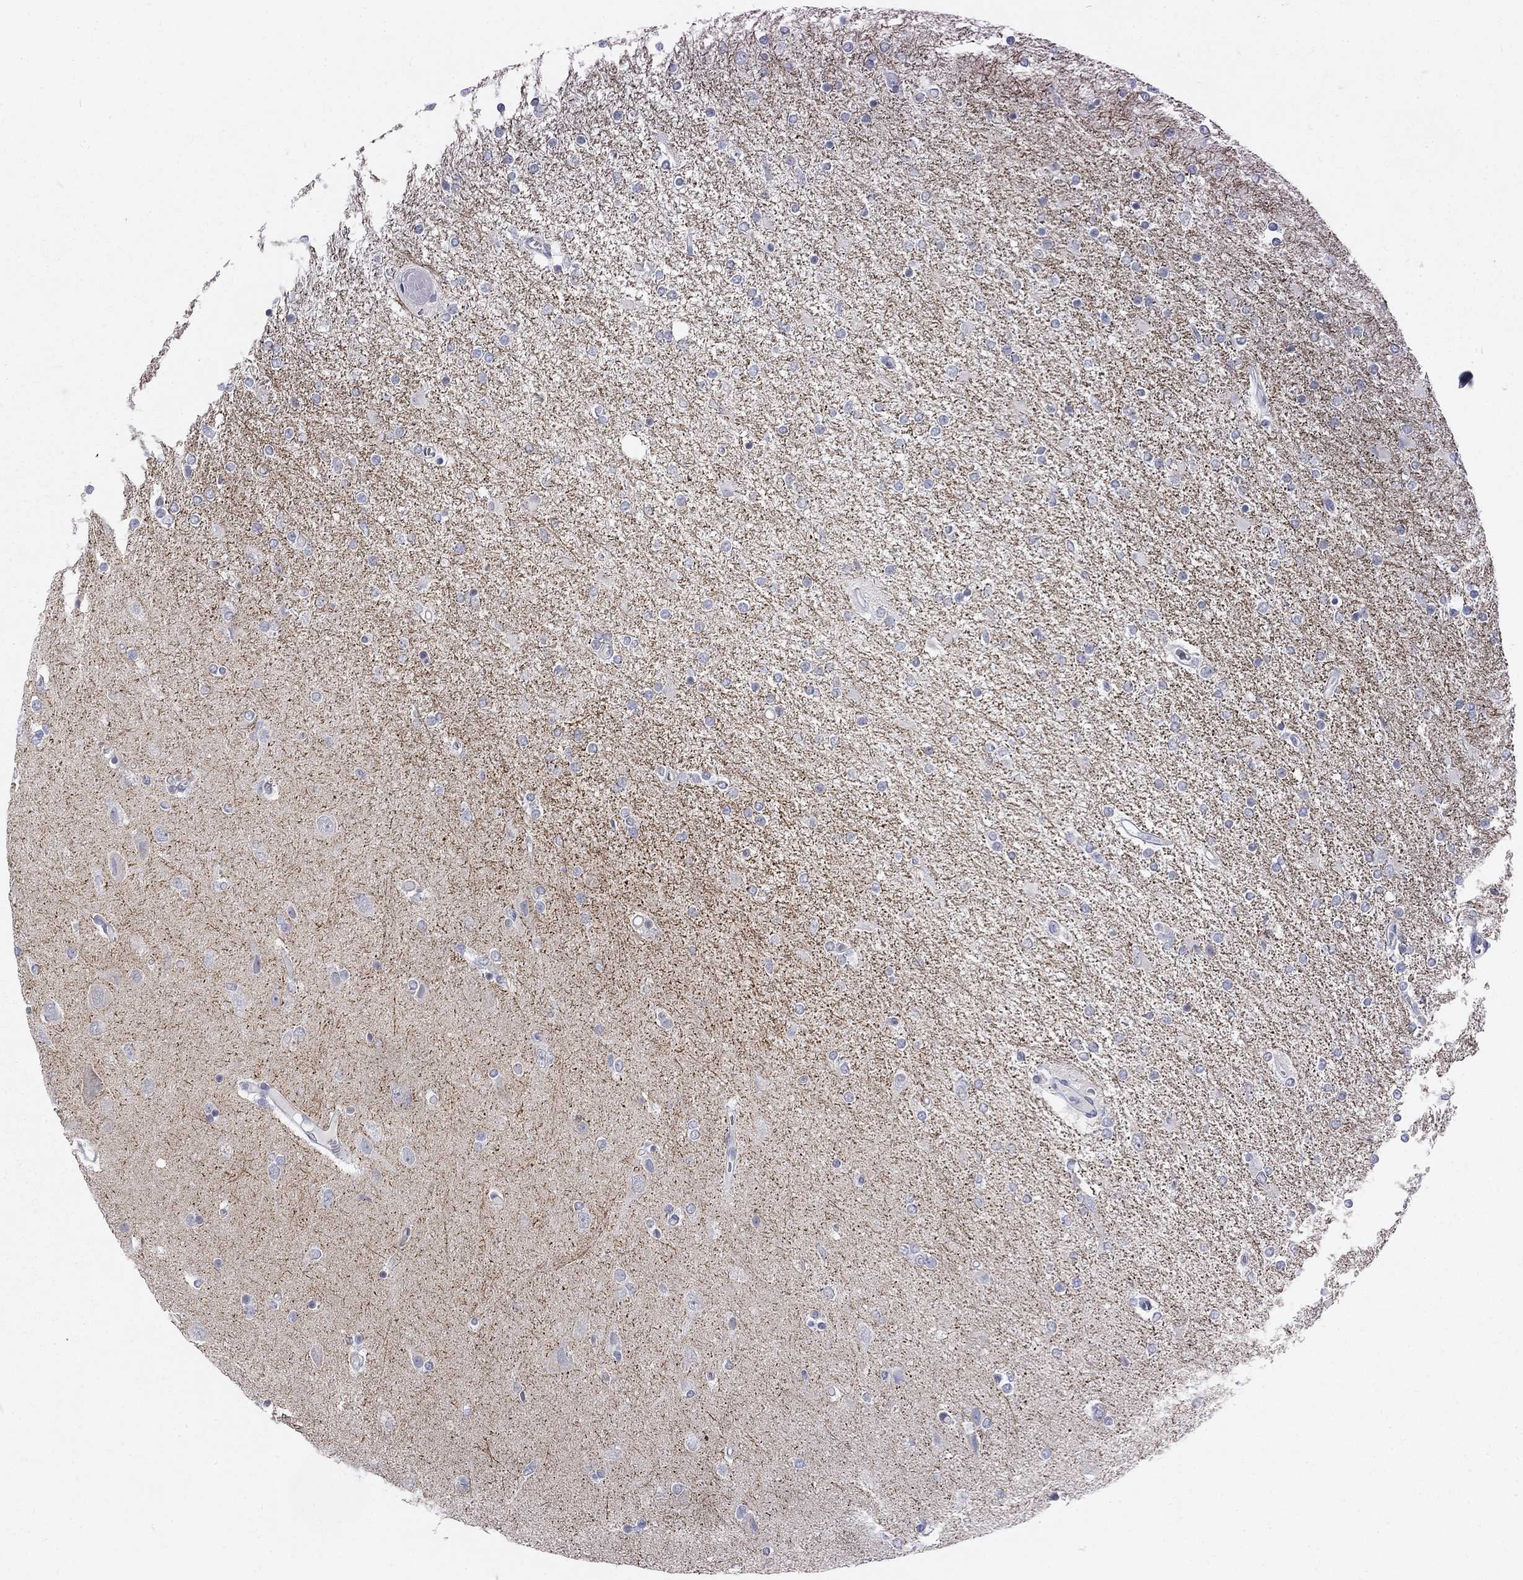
{"staining": {"intensity": "negative", "quantity": "none", "location": "none"}, "tissue": "glioma", "cell_type": "Tumor cells", "image_type": "cancer", "snomed": [{"axis": "morphology", "description": "Glioma, malignant, High grade"}, {"axis": "topography", "description": "Cerebral cortex"}], "caption": "Photomicrograph shows no significant protein staining in tumor cells of malignant high-grade glioma.", "gene": "ATP1A3", "patient": {"sex": "male", "age": 70}}